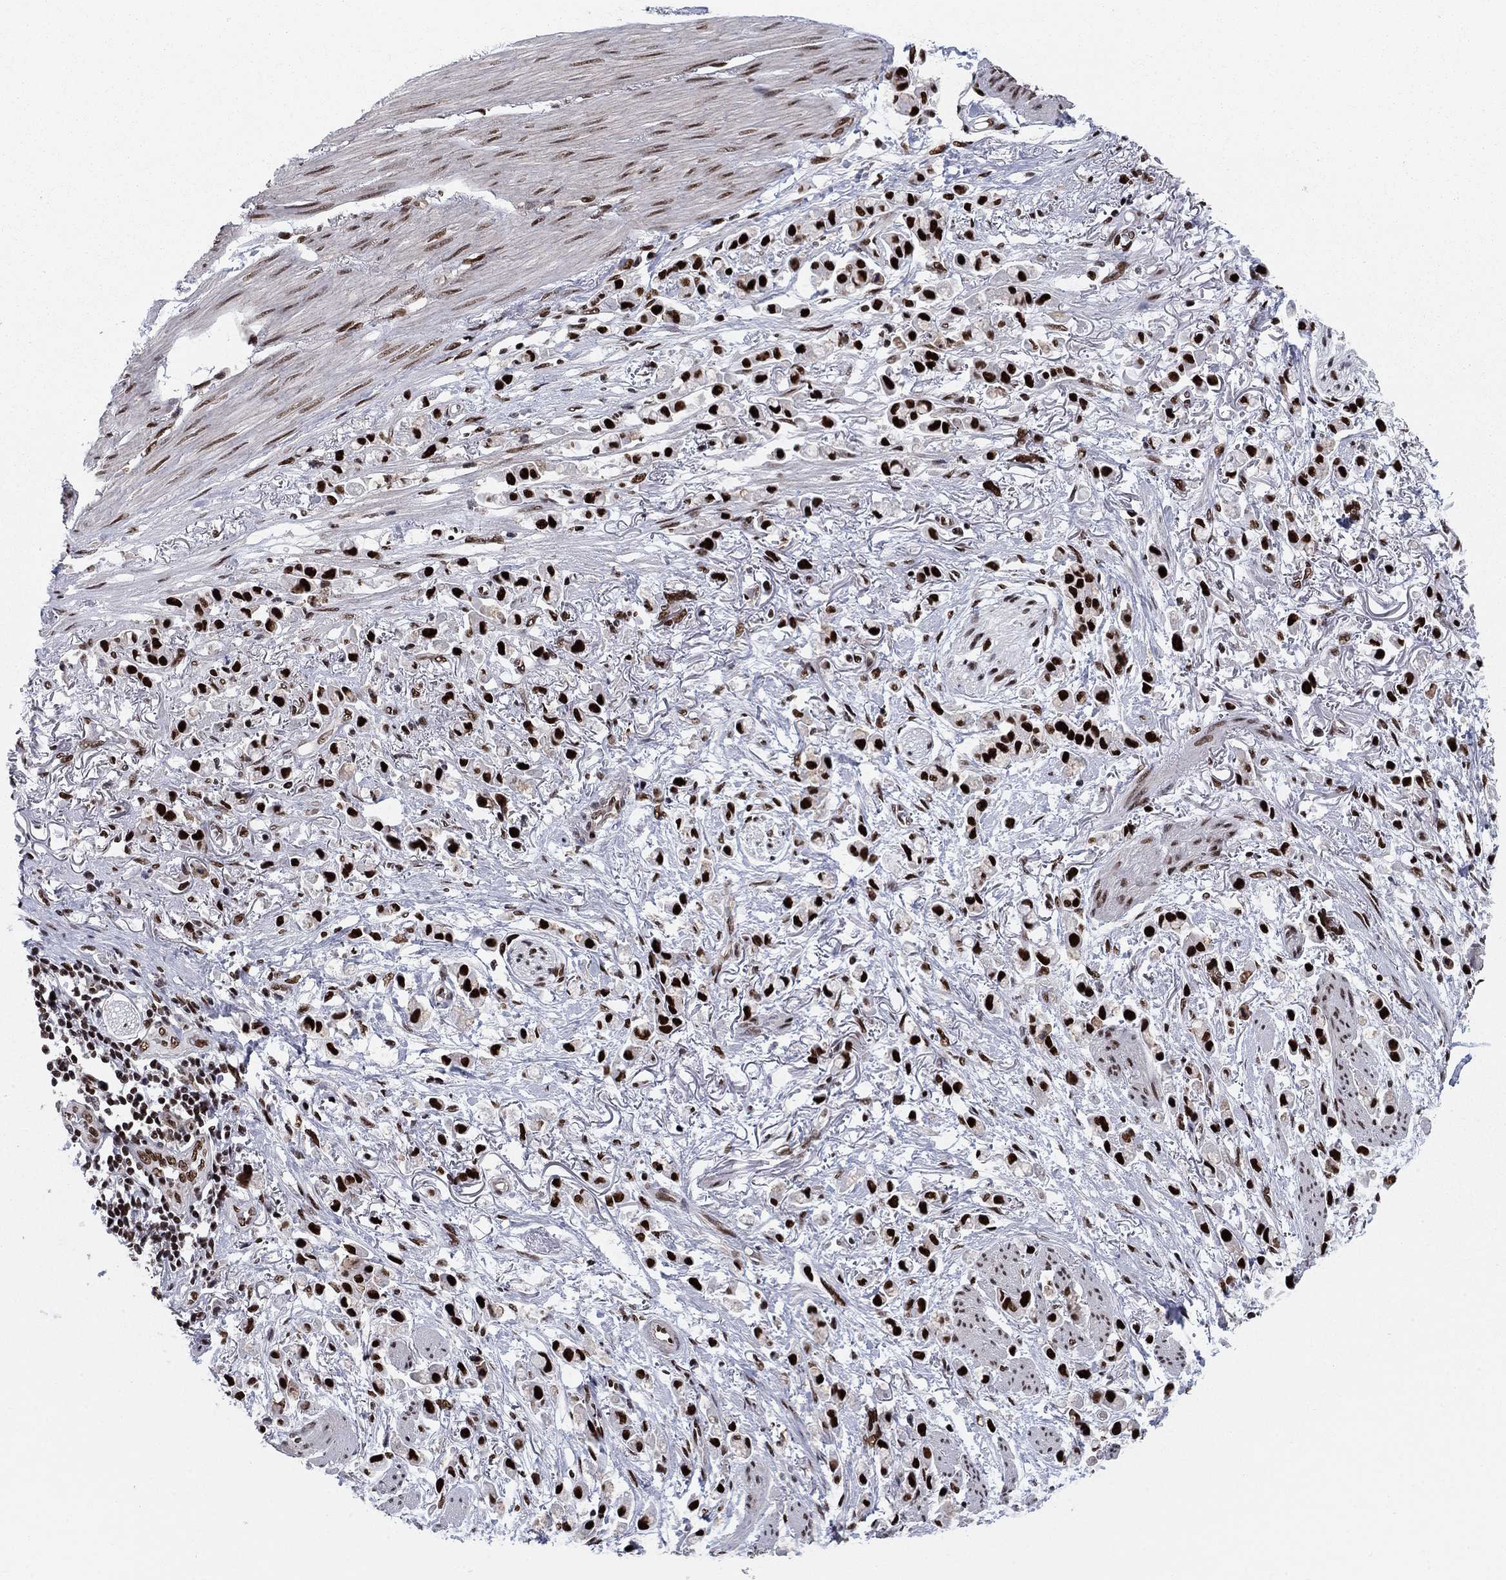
{"staining": {"intensity": "strong", "quantity": ">75%", "location": "nuclear"}, "tissue": "stomach cancer", "cell_type": "Tumor cells", "image_type": "cancer", "snomed": [{"axis": "morphology", "description": "Adenocarcinoma, NOS"}, {"axis": "topography", "description": "Stomach"}], "caption": "Stomach cancer (adenocarcinoma) stained with IHC reveals strong nuclear positivity in about >75% of tumor cells.", "gene": "RPRD1B", "patient": {"sex": "female", "age": 81}}